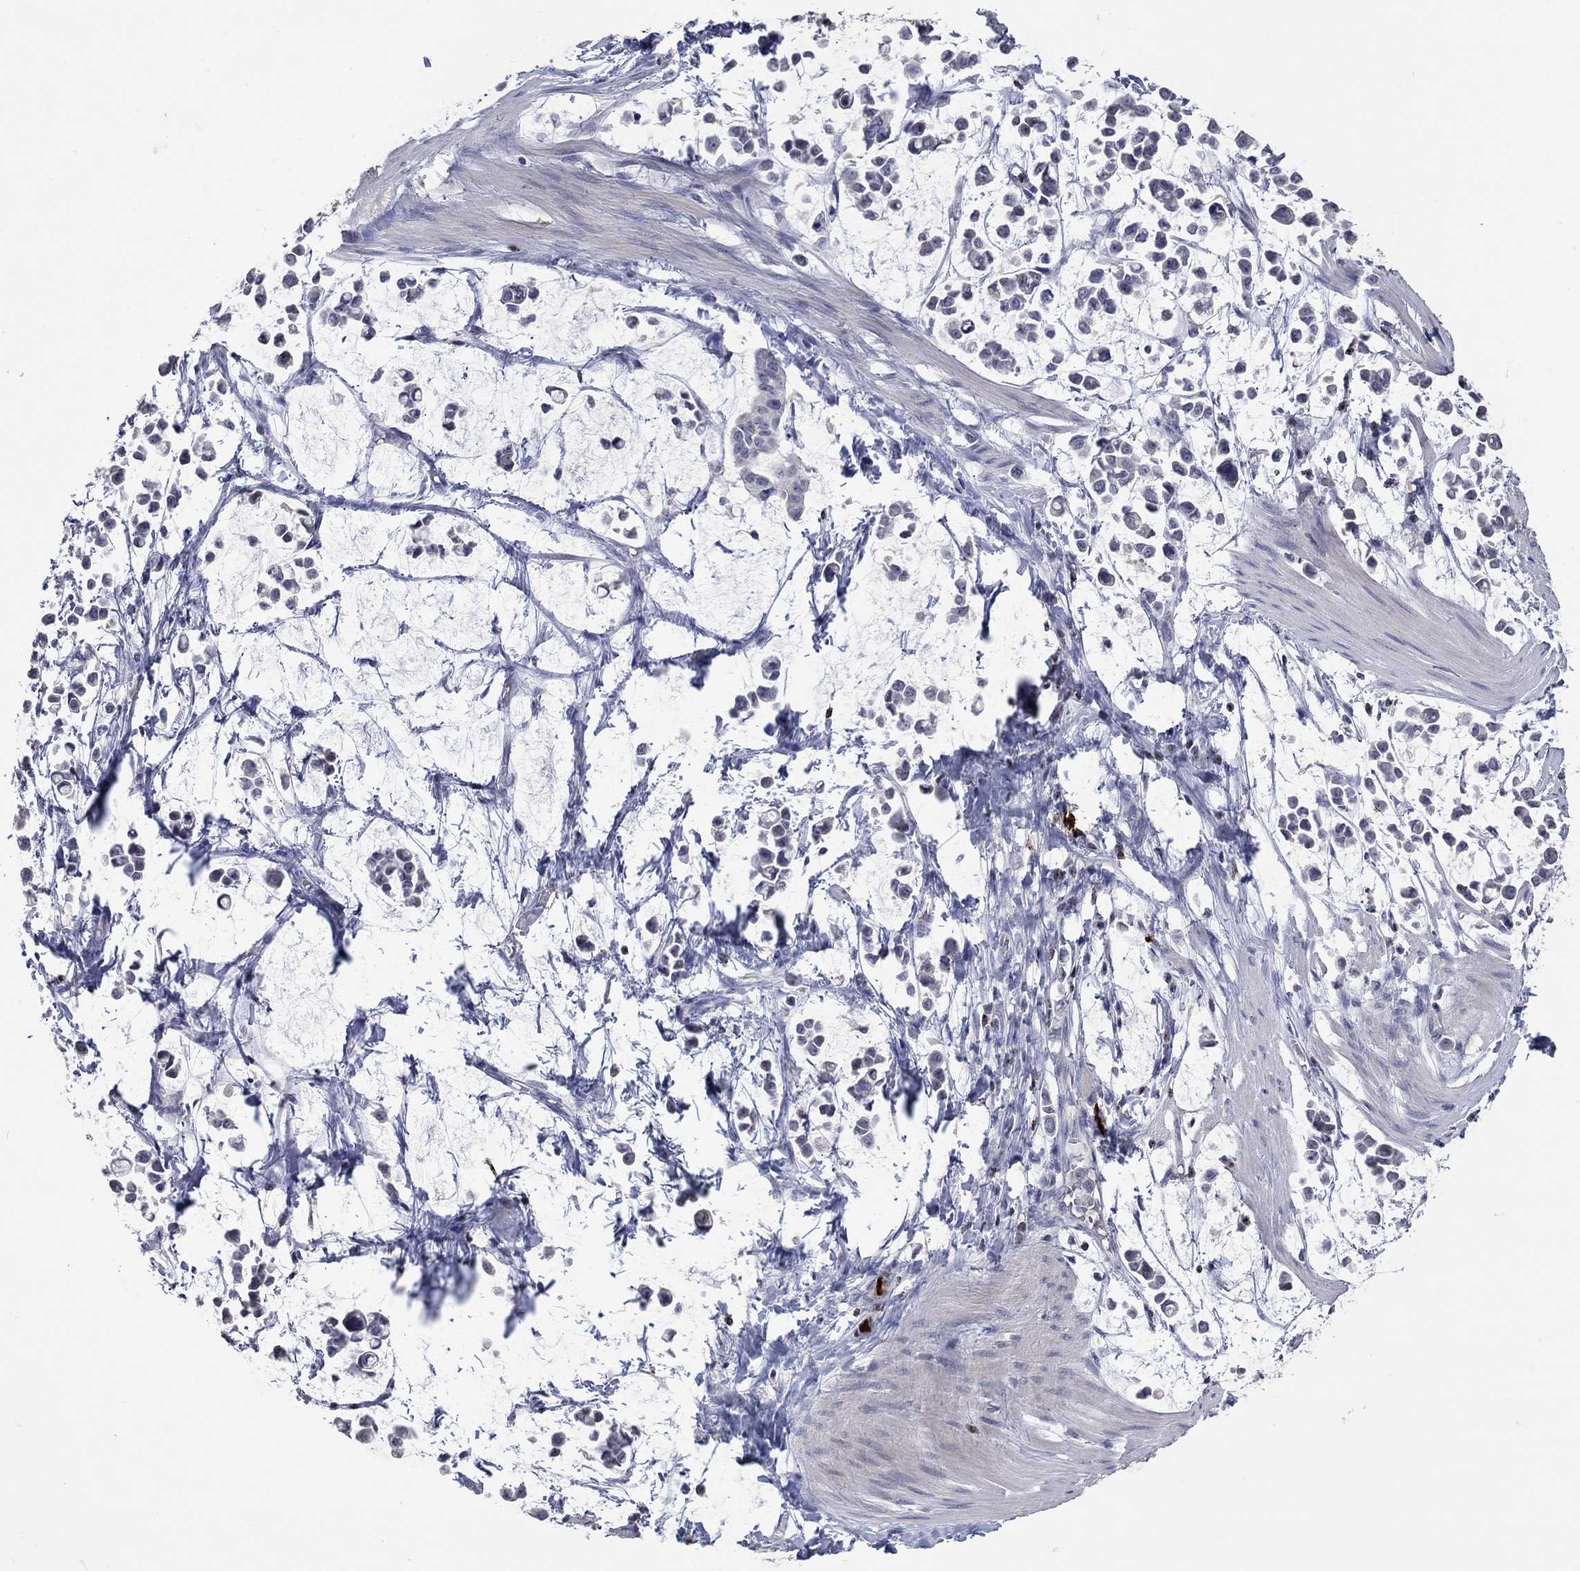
{"staining": {"intensity": "negative", "quantity": "none", "location": "none"}, "tissue": "stomach cancer", "cell_type": "Tumor cells", "image_type": "cancer", "snomed": [{"axis": "morphology", "description": "Adenocarcinoma, NOS"}, {"axis": "topography", "description": "Stomach"}], "caption": "Human stomach cancer (adenocarcinoma) stained for a protein using IHC shows no staining in tumor cells.", "gene": "CCL5", "patient": {"sex": "male", "age": 82}}